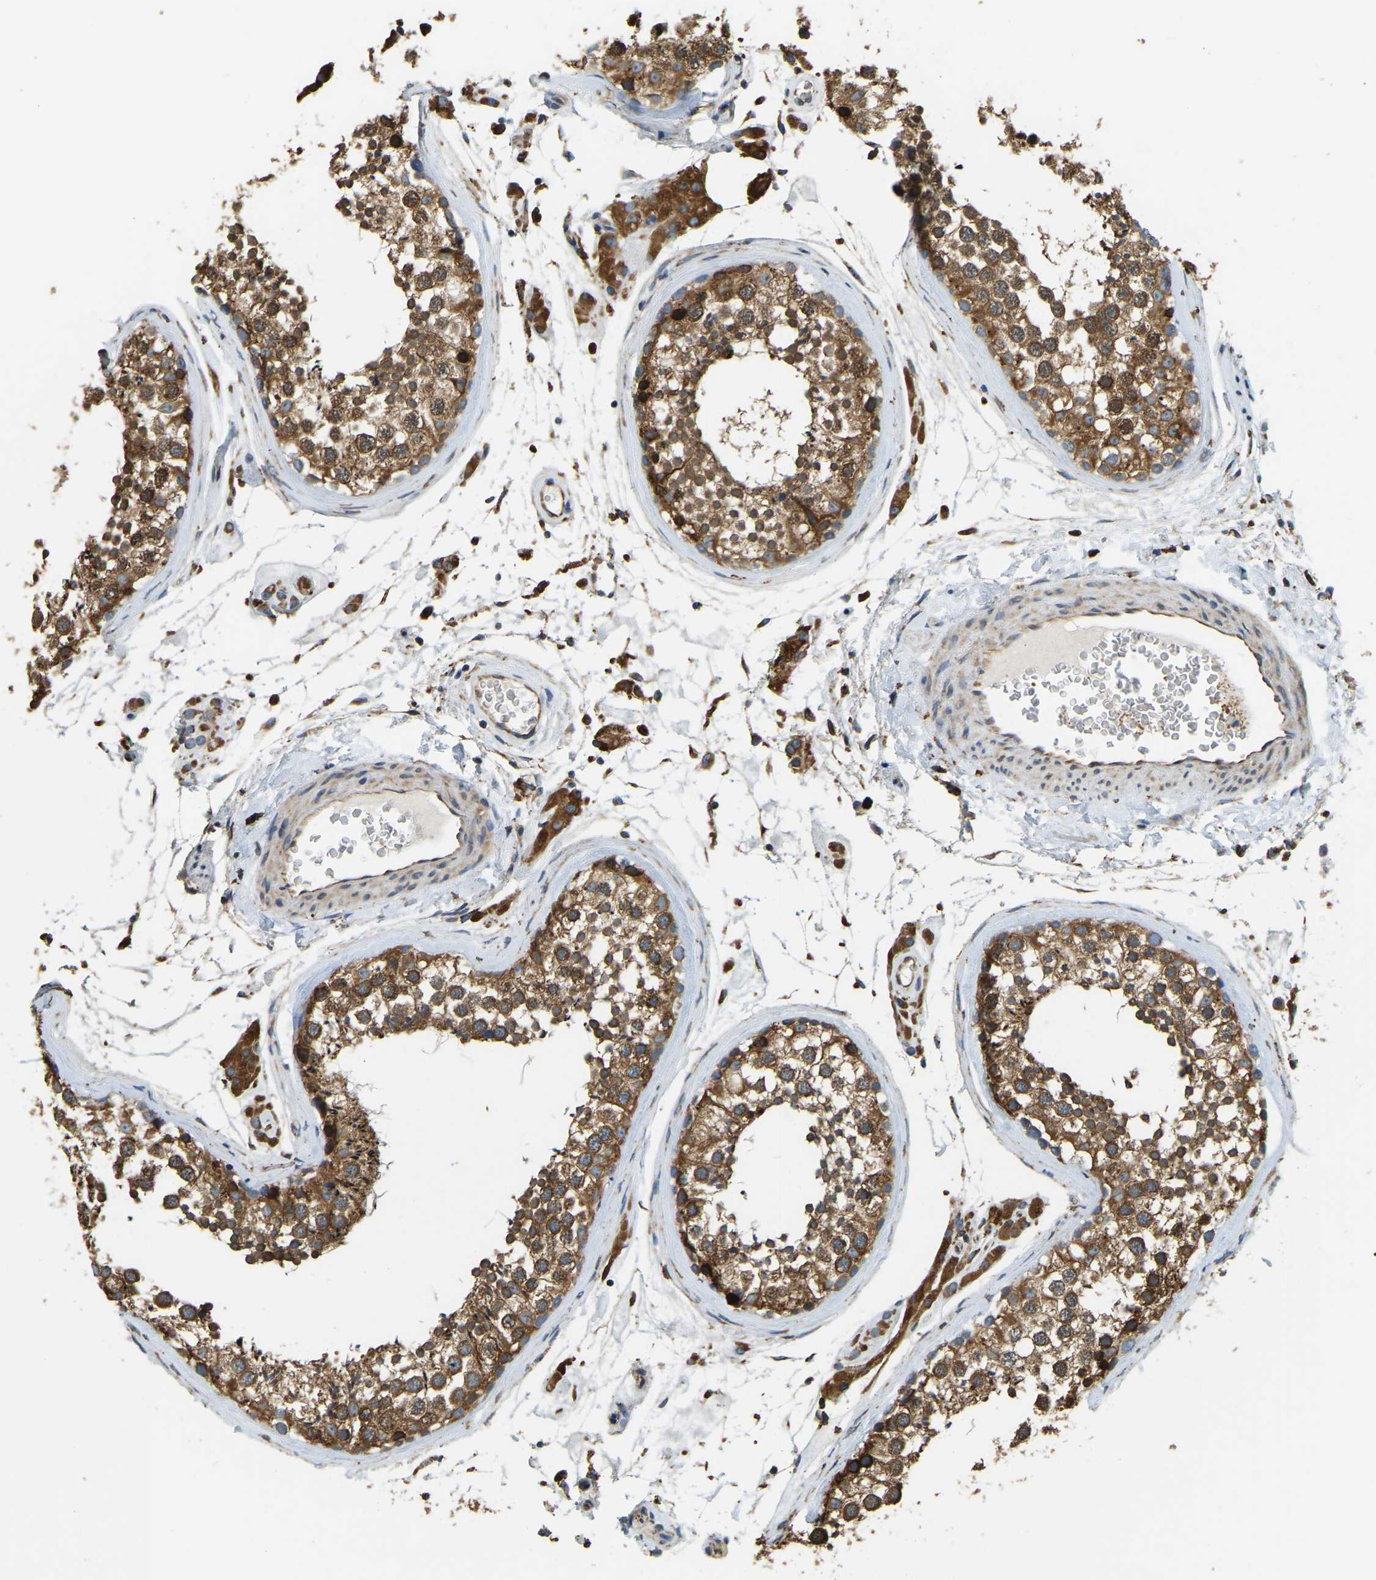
{"staining": {"intensity": "strong", "quantity": ">75%", "location": "cytoplasmic/membranous,nuclear"}, "tissue": "testis", "cell_type": "Cells in seminiferous ducts", "image_type": "normal", "snomed": [{"axis": "morphology", "description": "Normal tissue, NOS"}, {"axis": "topography", "description": "Testis"}], "caption": "The immunohistochemical stain labels strong cytoplasmic/membranous,nuclear positivity in cells in seminiferous ducts of benign testis. The protein of interest is stained brown, and the nuclei are stained in blue (DAB (3,3'-diaminobenzidine) IHC with brightfield microscopy, high magnification).", "gene": "RNF115", "patient": {"sex": "male", "age": 46}}